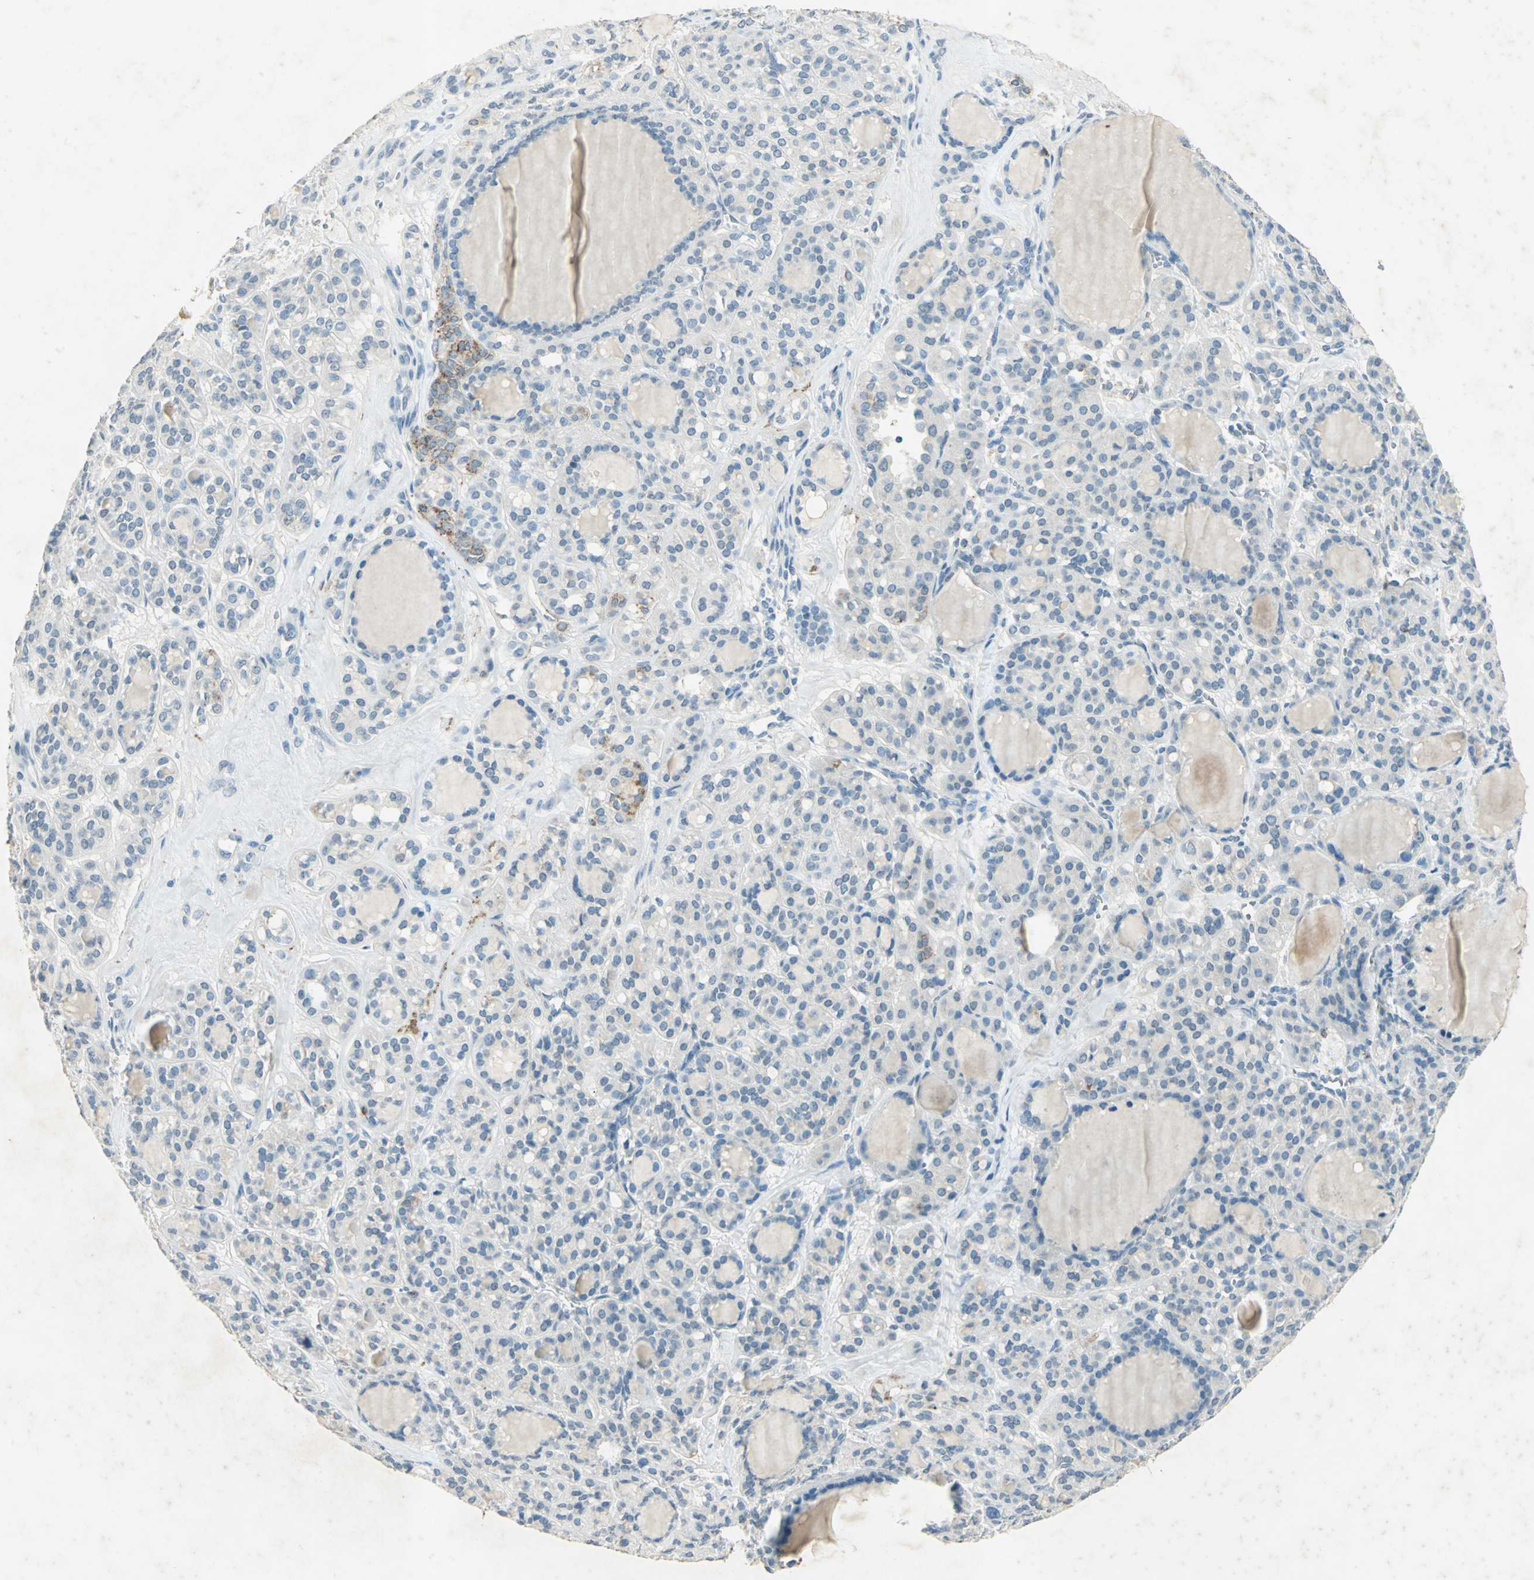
{"staining": {"intensity": "moderate", "quantity": "<25%", "location": "cytoplasmic/membranous"}, "tissue": "thyroid cancer", "cell_type": "Tumor cells", "image_type": "cancer", "snomed": [{"axis": "morphology", "description": "Follicular adenoma carcinoma, NOS"}, {"axis": "topography", "description": "Thyroid gland"}], "caption": "DAB (3,3'-diaminobenzidine) immunohistochemical staining of human thyroid cancer (follicular adenoma carcinoma) reveals moderate cytoplasmic/membranous protein staining in about <25% of tumor cells.", "gene": "CAMK2B", "patient": {"sex": "female", "age": 71}}